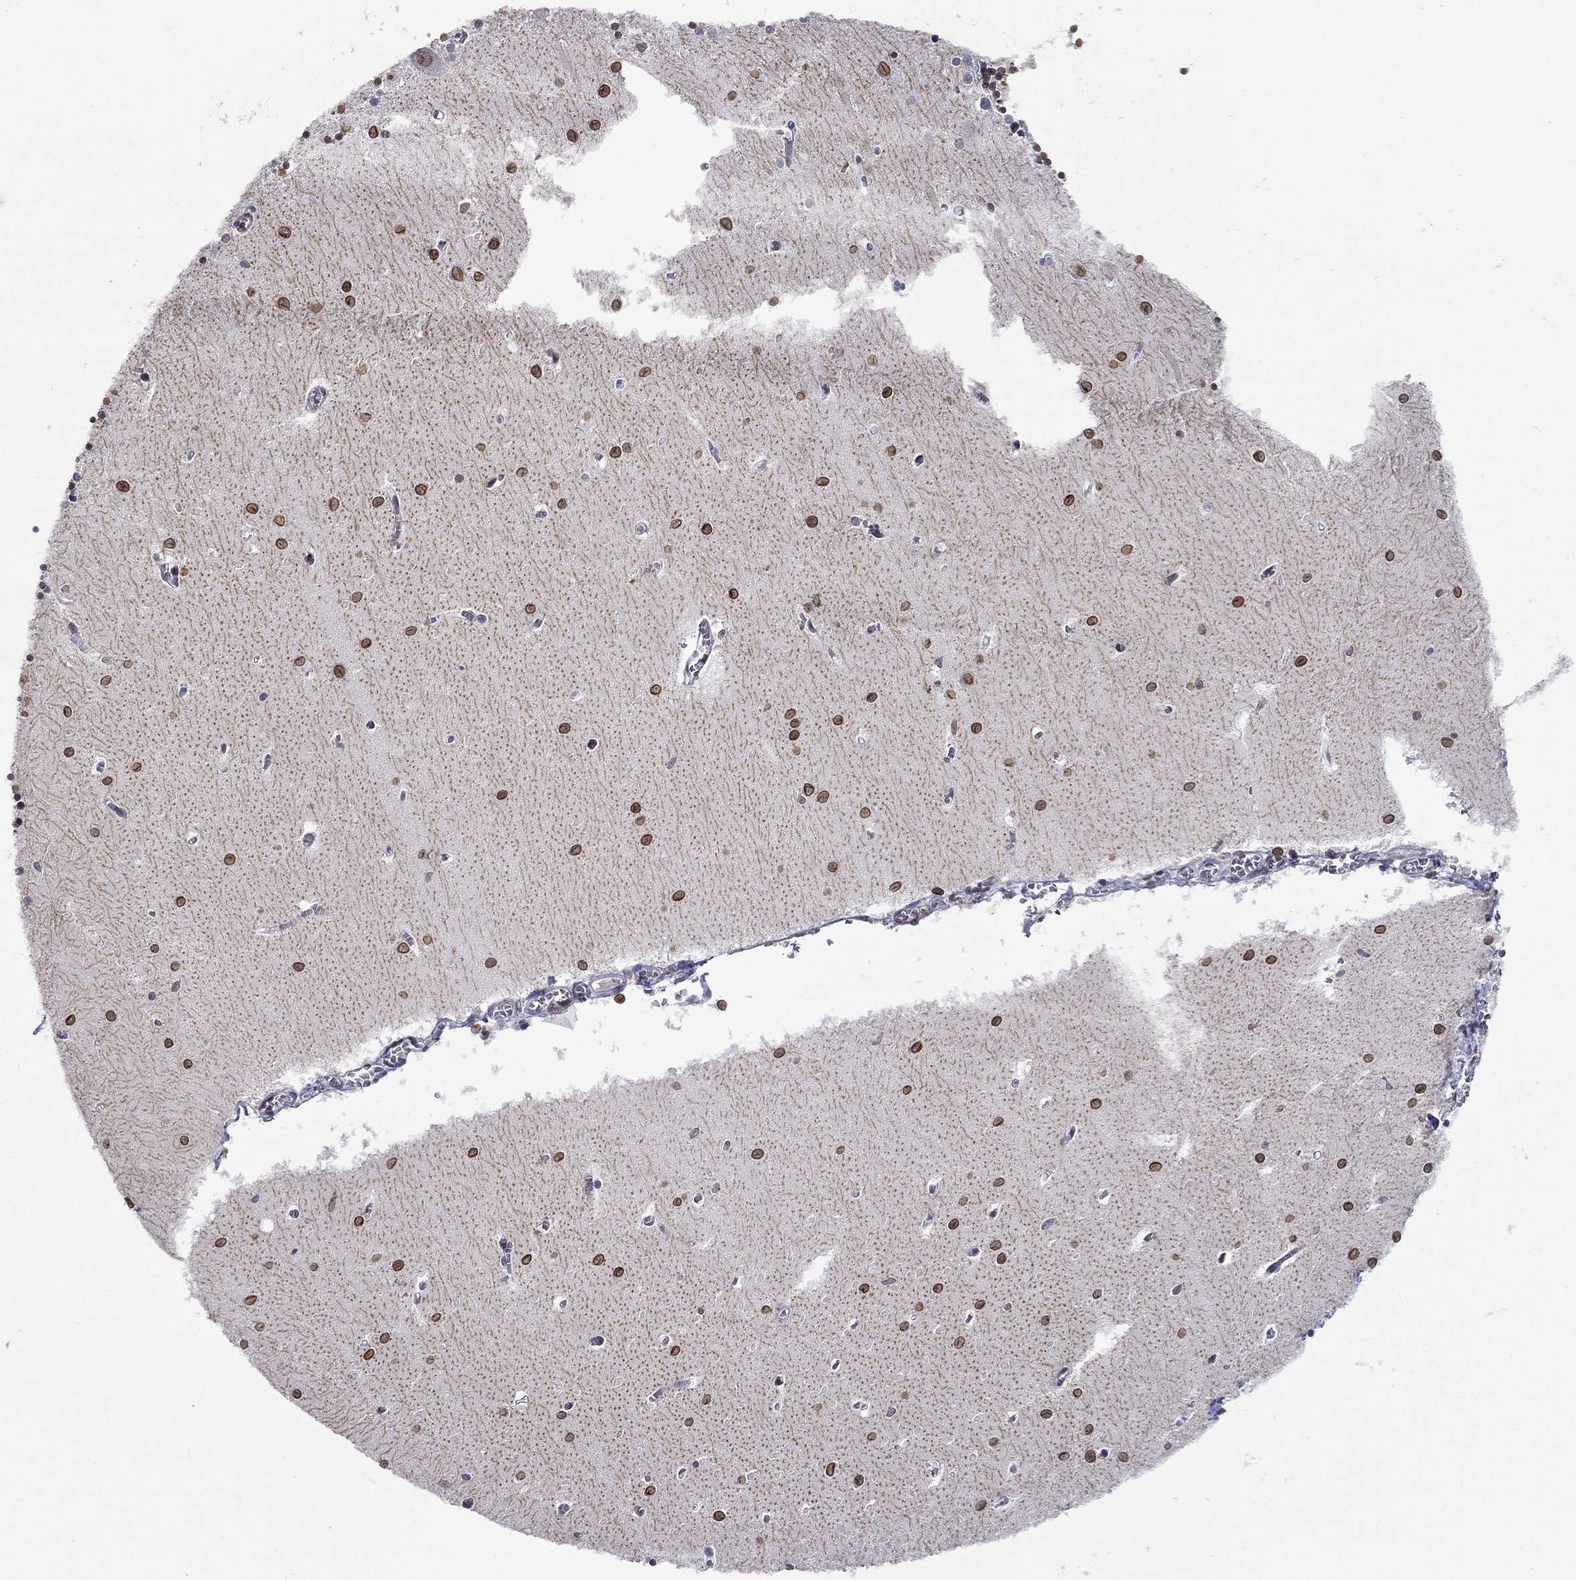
{"staining": {"intensity": "strong", "quantity": ">75%", "location": "nuclear"}, "tissue": "cerebellum", "cell_type": "Cells in granular layer", "image_type": "normal", "snomed": [{"axis": "morphology", "description": "Normal tissue, NOS"}, {"axis": "topography", "description": "Cerebellum"}], "caption": "DAB immunohistochemical staining of benign human cerebellum exhibits strong nuclear protein expression in about >75% of cells in granular layer. (DAB = brown stain, brightfield microscopy at high magnification).", "gene": "CETN3", "patient": {"sex": "female", "age": 64}}